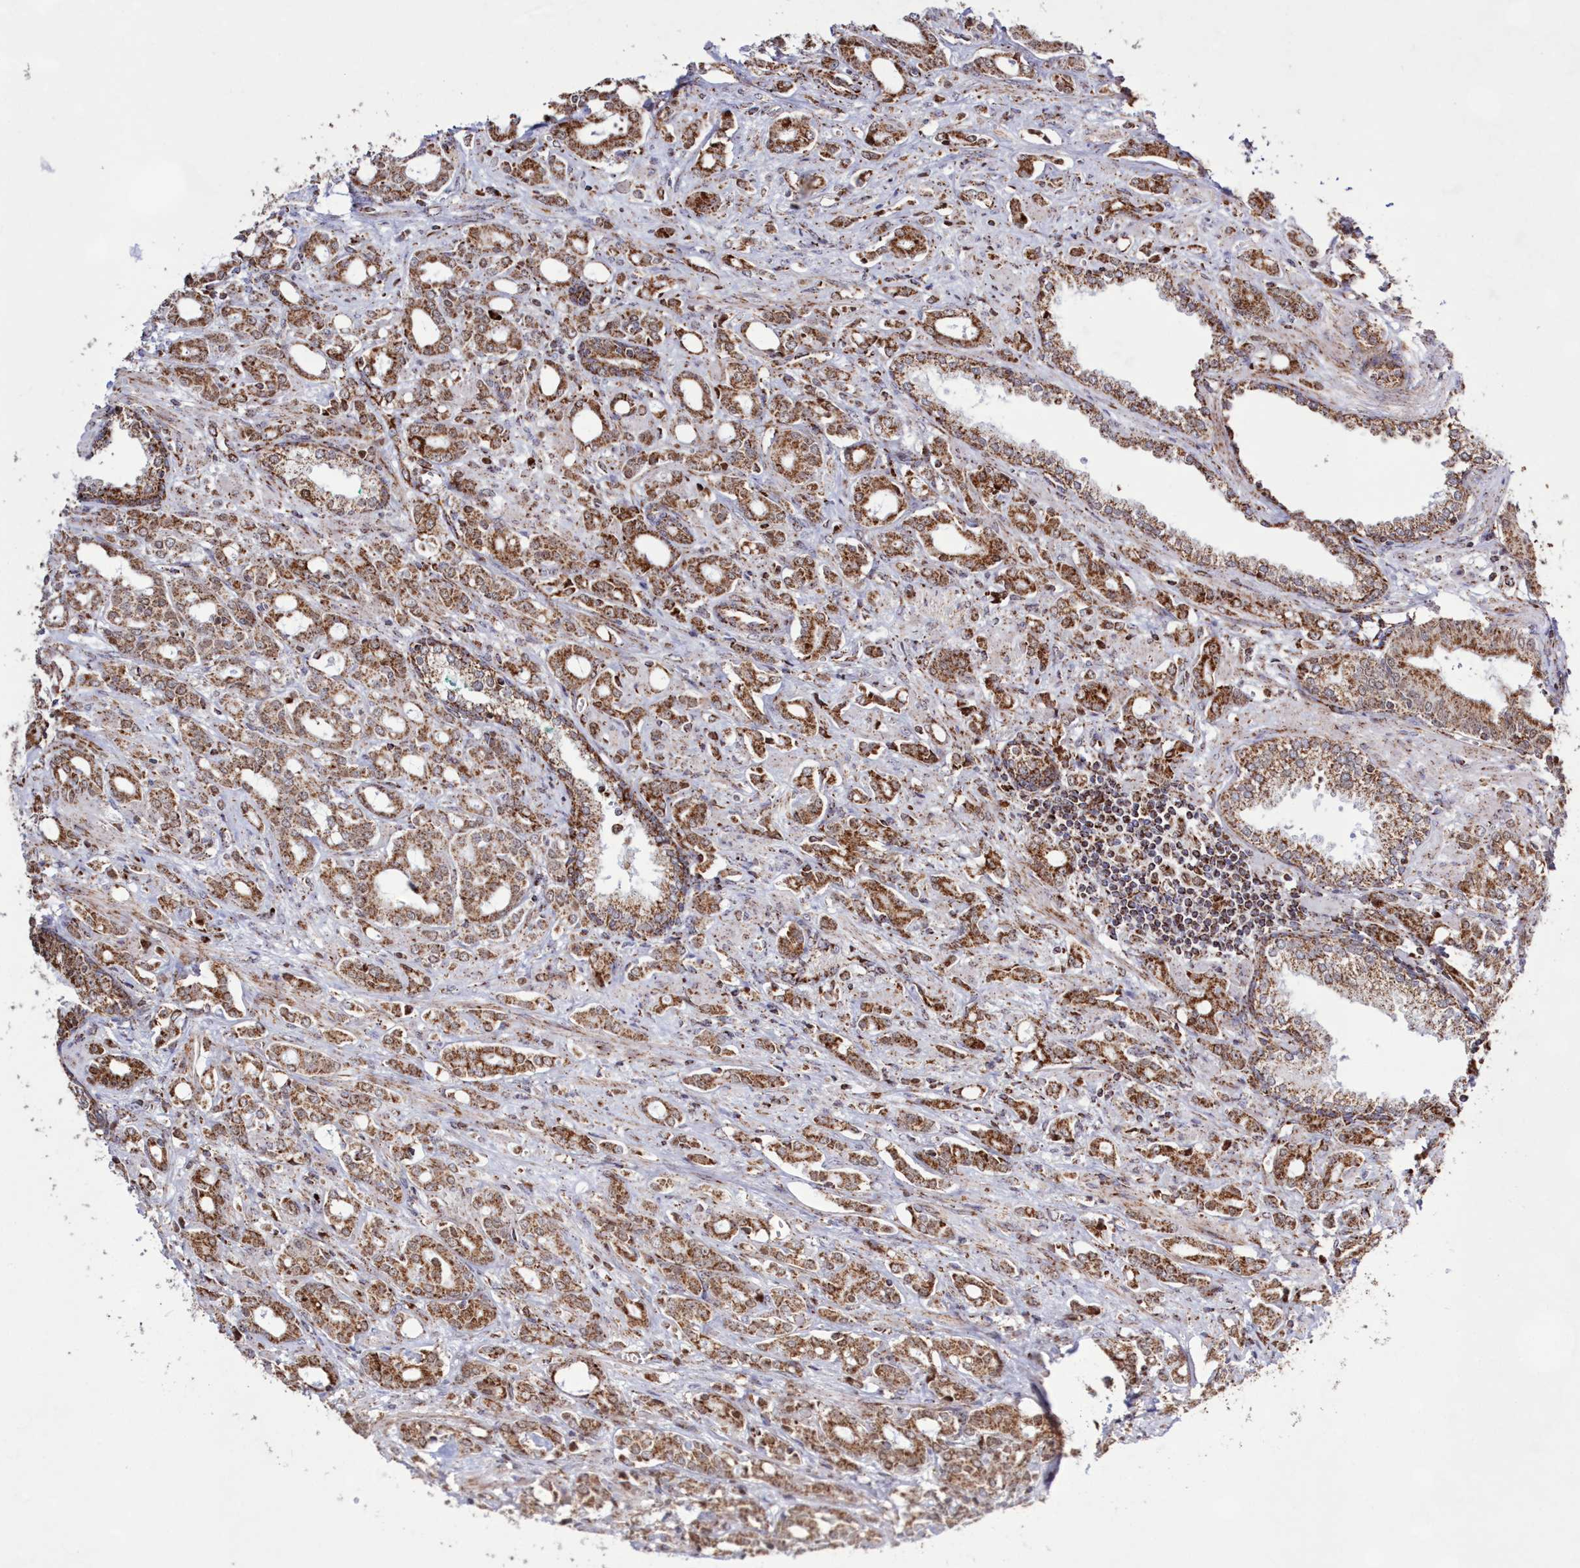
{"staining": {"intensity": "moderate", "quantity": ">75%", "location": "cytoplasmic/membranous"}, "tissue": "prostate cancer", "cell_type": "Tumor cells", "image_type": "cancer", "snomed": [{"axis": "morphology", "description": "Adenocarcinoma, High grade"}, {"axis": "topography", "description": "Prostate"}], "caption": "Tumor cells display medium levels of moderate cytoplasmic/membranous positivity in approximately >75% of cells in human adenocarcinoma (high-grade) (prostate).", "gene": "HADHB", "patient": {"sex": "male", "age": 72}}